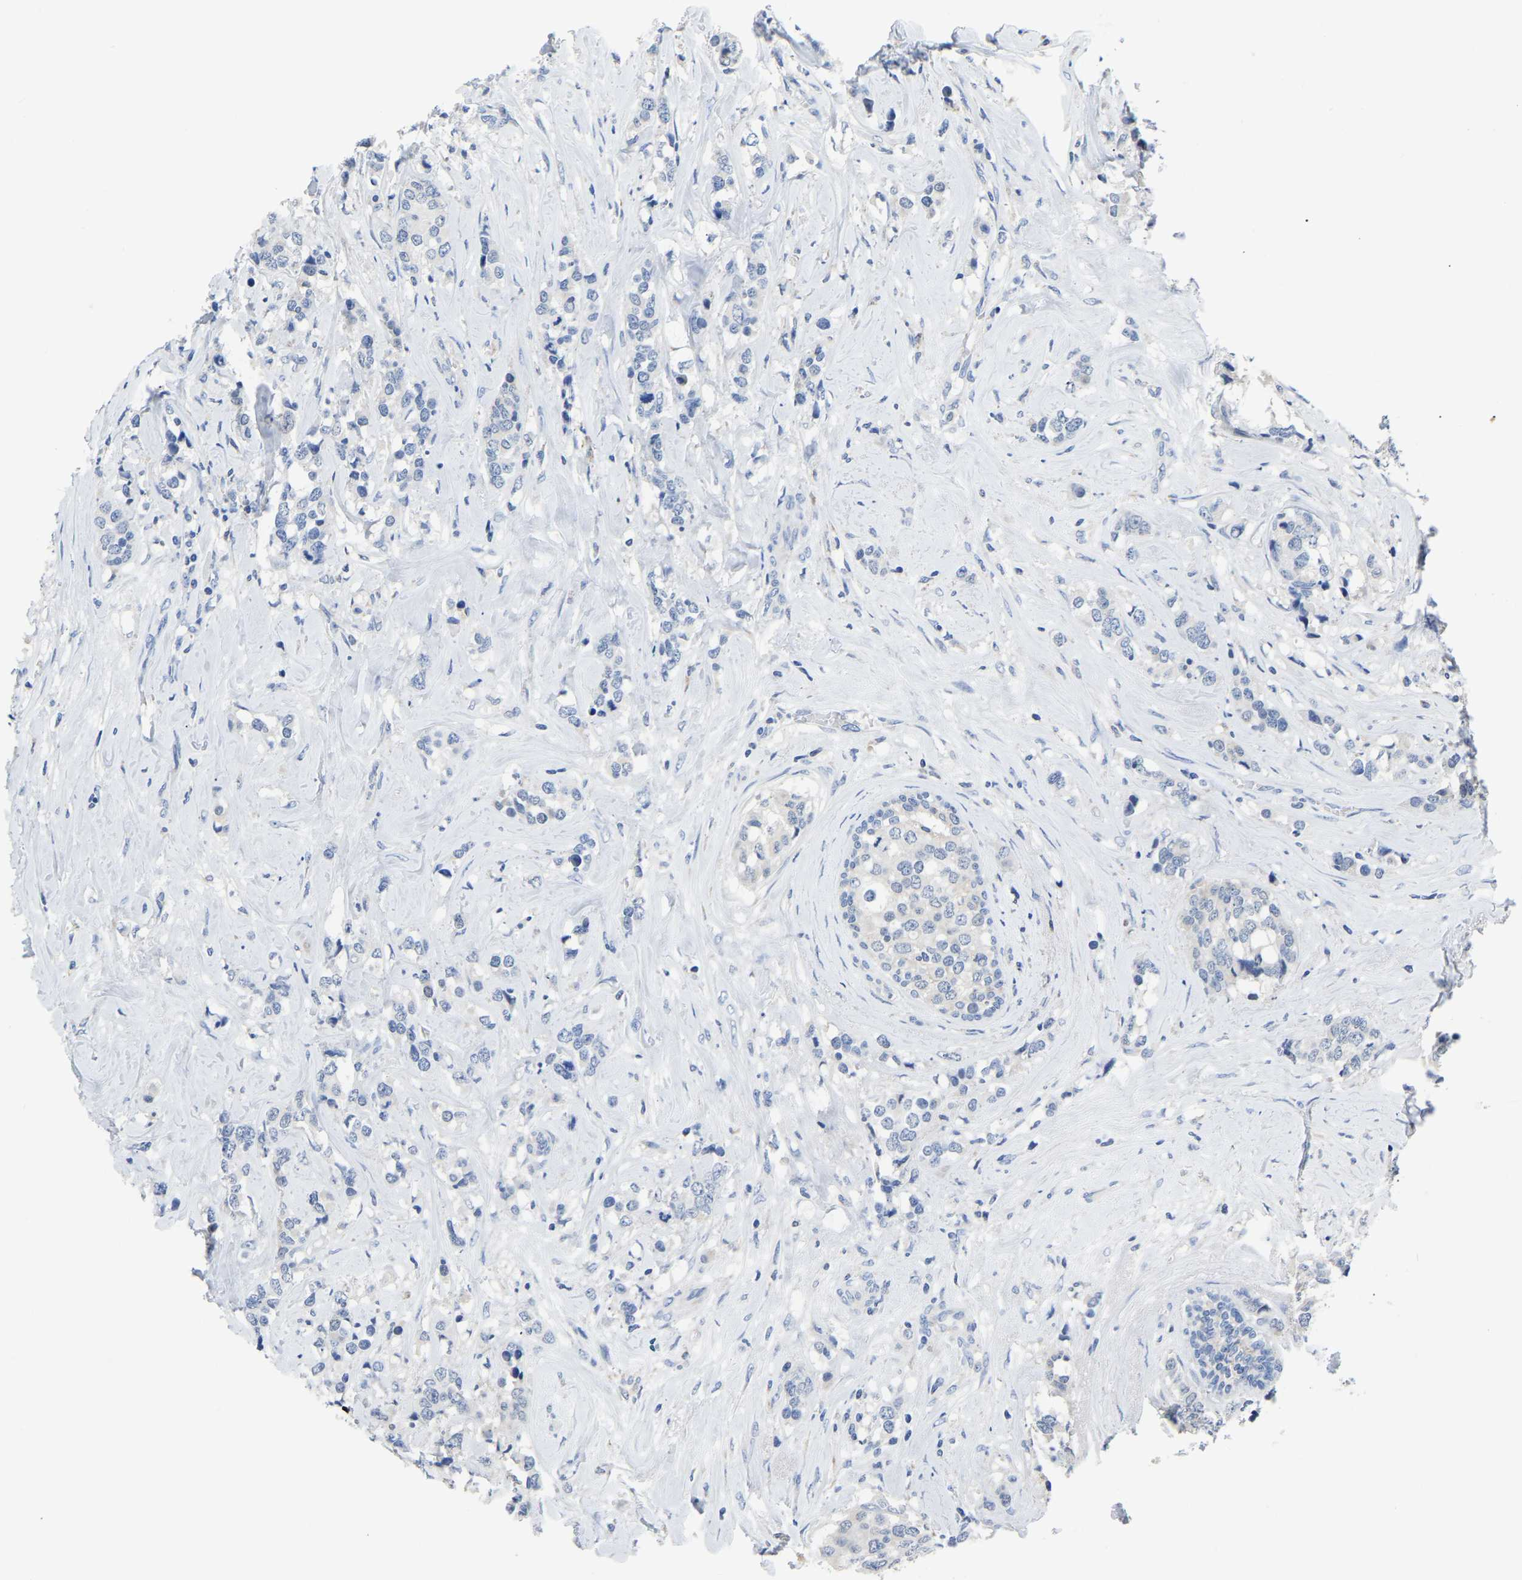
{"staining": {"intensity": "negative", "quantity": "none", "location": "none"}, "tissue": "breast cancer", "cell_type": "Tumor cells", "image_type": "cancer", "snomed": [{"axis": "morphology", "description": "Lobular carcinoma"}, {"axis": "topography", "description": "Breast"}], "caption": "Tumor cells show no significant expression in breast cancer.", "gene": "ETFA", "patient": {"sex": "female", "age": 59}}